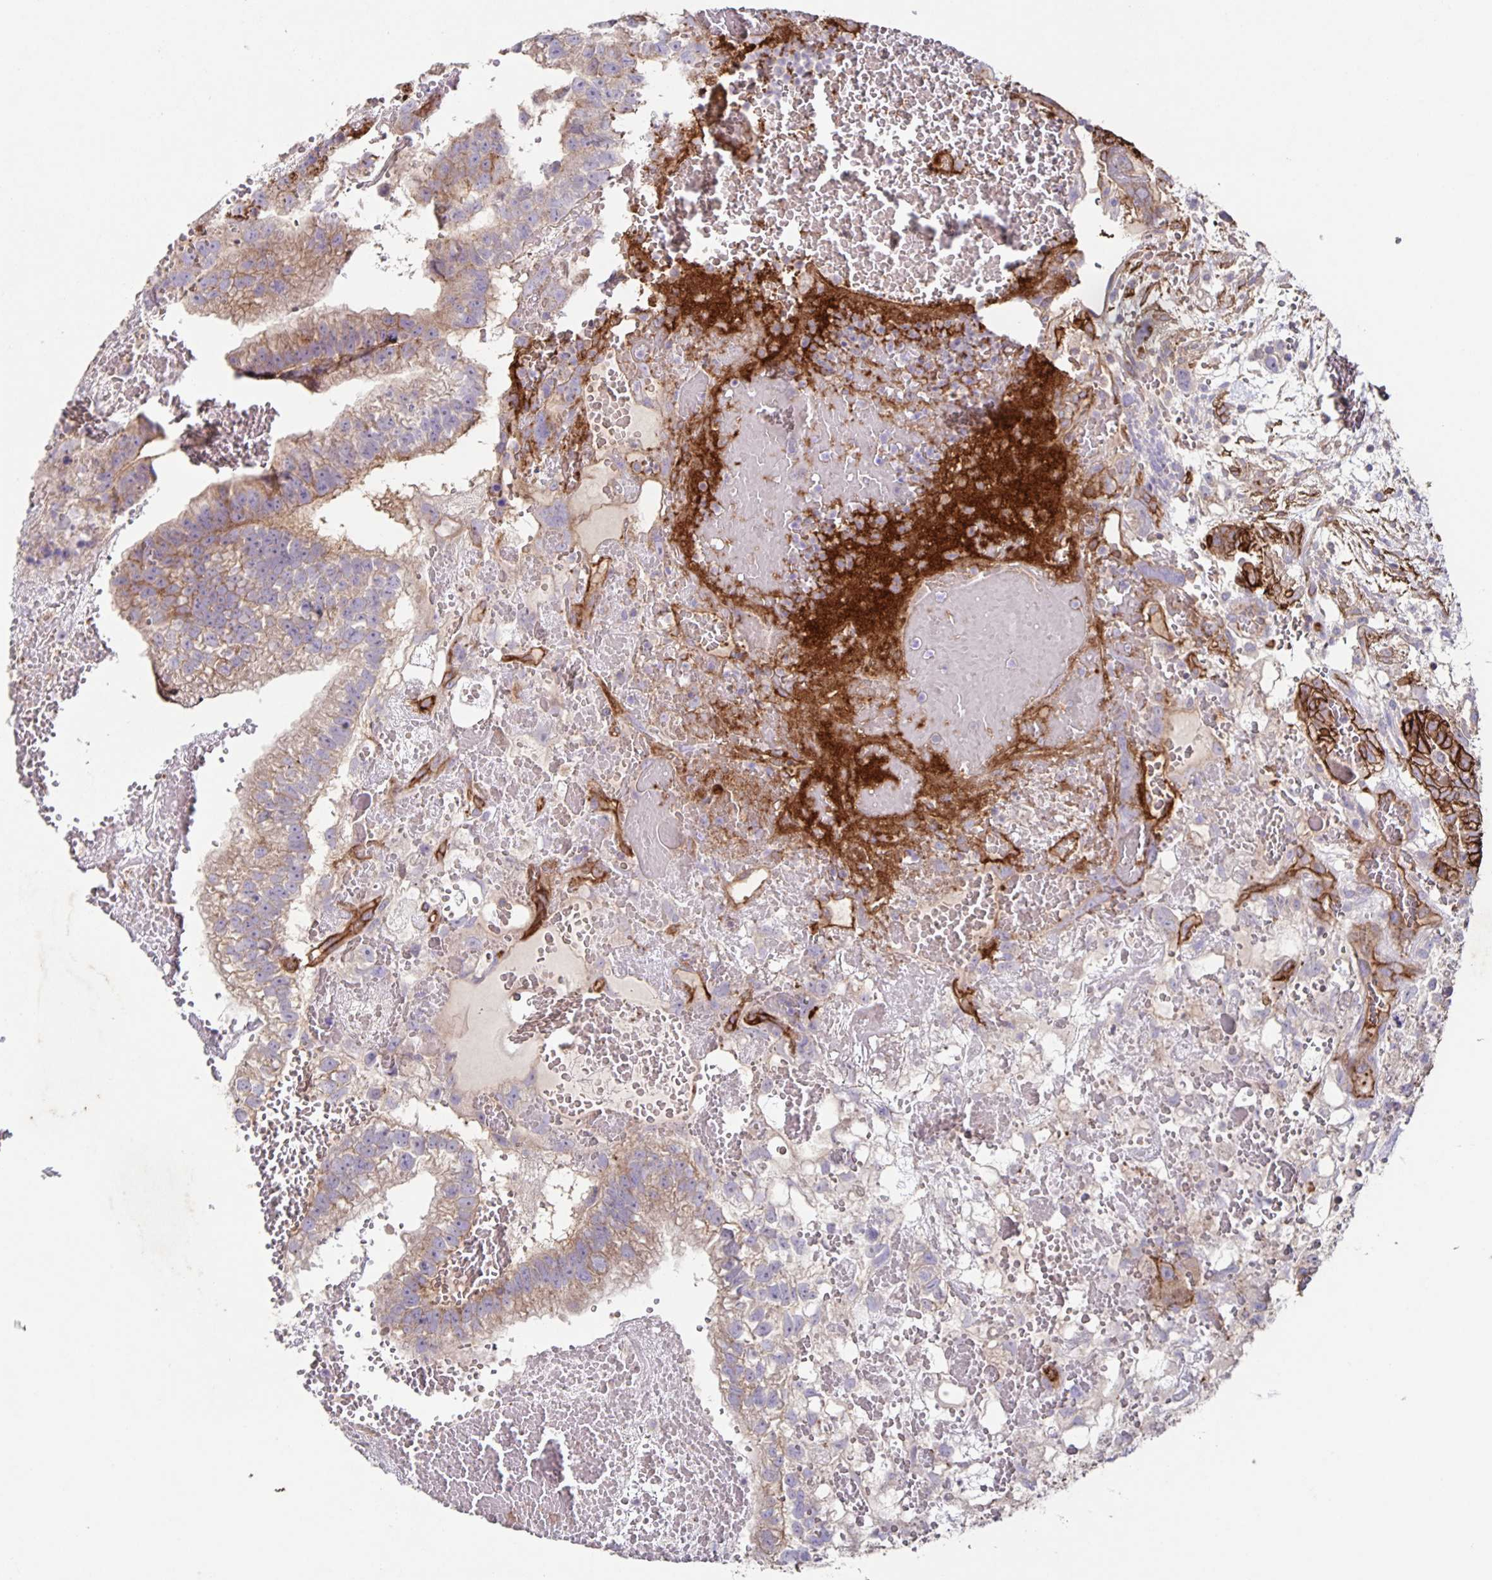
{"staining": {"intensity": "weak", "quantity": "25%-75%", "location": "cytoplasmic/membranous"}, "tissue": "testis cancer", "cell_type": "Tumor cells", "image_type": "cancer", "snomed": [{"axis": "morphology", "description": "Normal tissue, NOS"}, {"axis": "morphology", "description": "Carcinoma, Embryonal, NOS"}, {"axis": "topography", "description": "Testis"}], "caption": "Immunohistochemistry (IHC) staining of testis cancer, which demonstrates low levels of weak cytoplasmic/membranous expression in approximately 25%-75% of tumor cells indicating weak cytoplasmic/membranous protein positivity. The staining was performed using DAB (brown) for protein detection and nuclei were counterstained in hematoxylin (blue).", "gene": "ITGA2", "patient": {"sex": "male", "age": 32}}